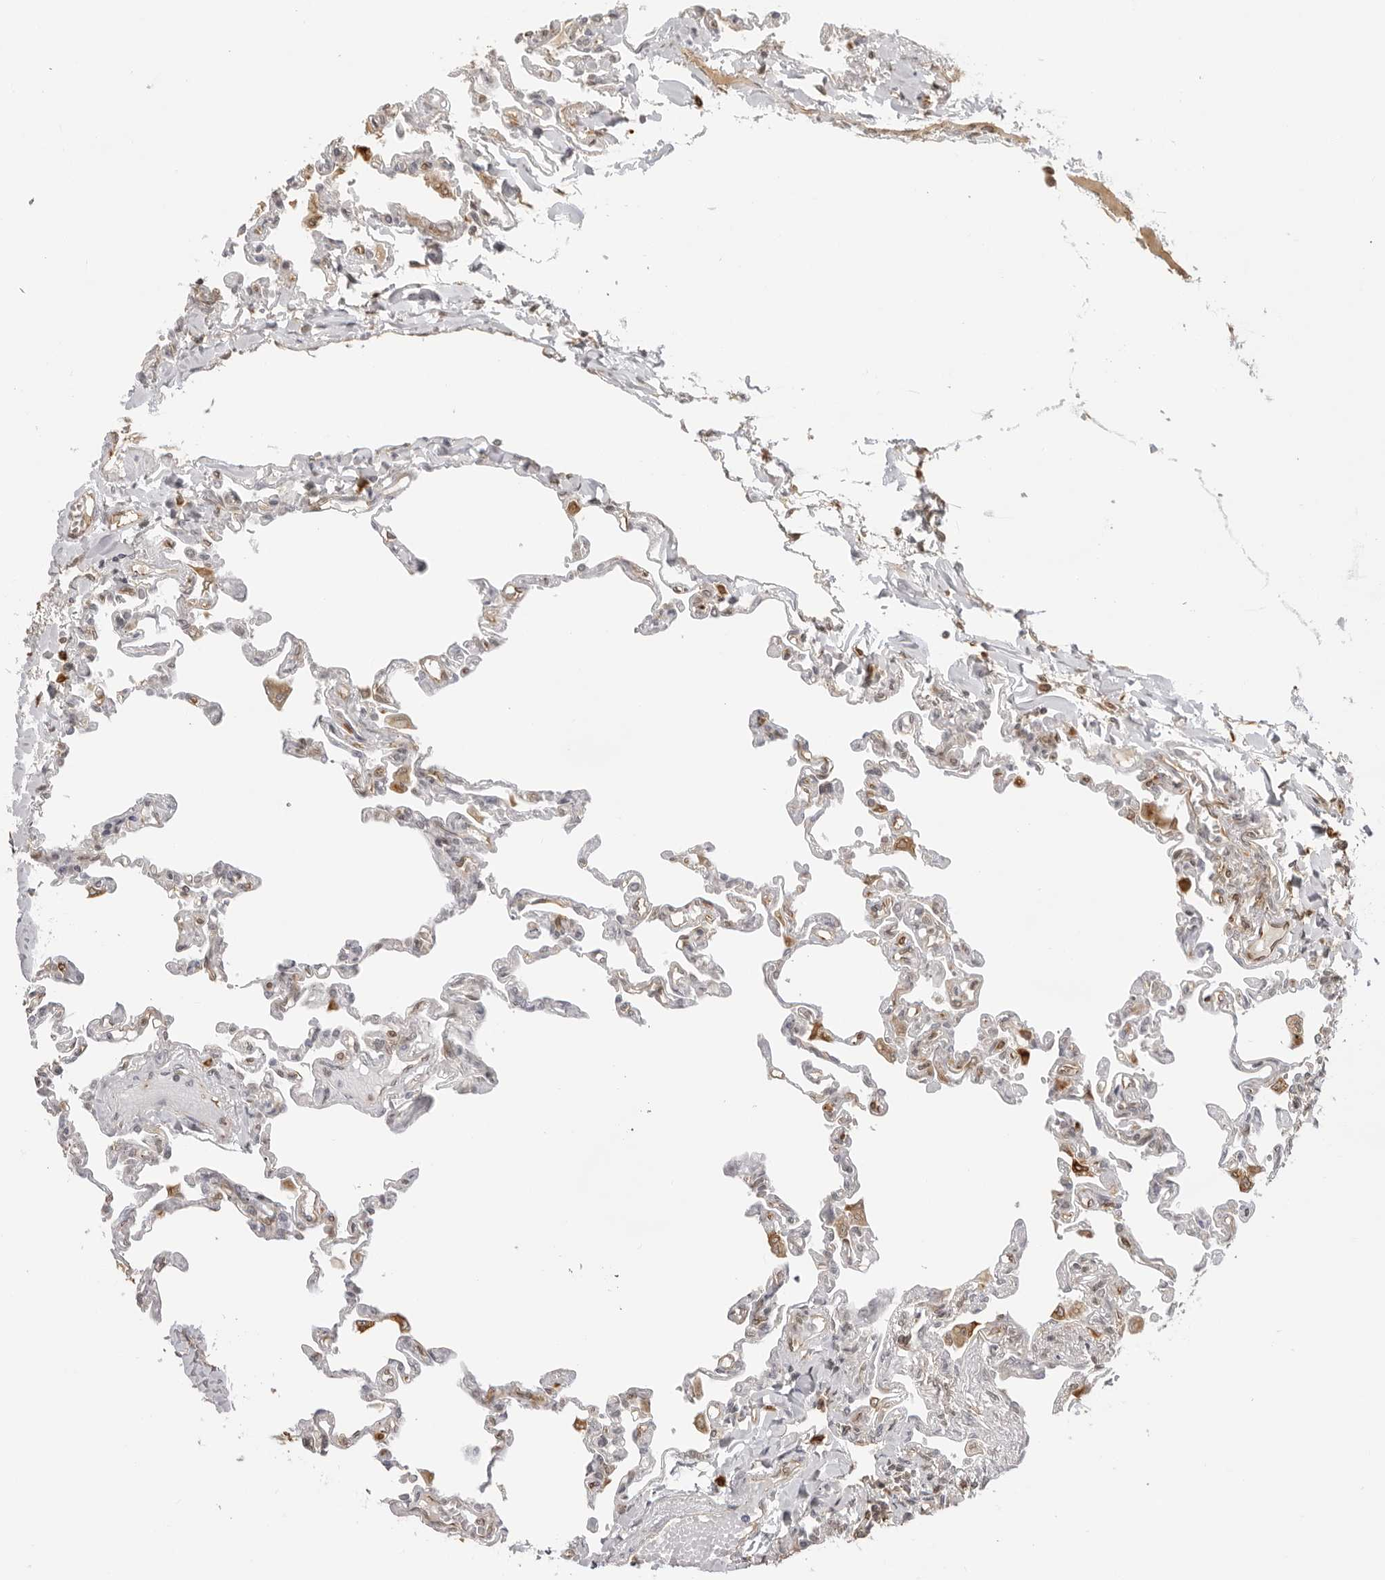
{"staining": {"intensity": "moderate", "quantity": "<25%", "location": "cytoplasmic/membranous"}, "tissue": "lung", "cell_type": "Alveolar cells", "image_type": "normal", "snomed": [{"axis": "morphology", "description": "Normal tissue, NOS"}, {"axis": "topography", "description": "Lung"}], "caption": "Moderate cytoplasmic/membranous expression for a protein is seen in about <25% of alveolar cells of normal lung using immunohistochemistry (IHC).", "gene": "DYNLT5", "patient": {"sex": "male", "age": 21}}